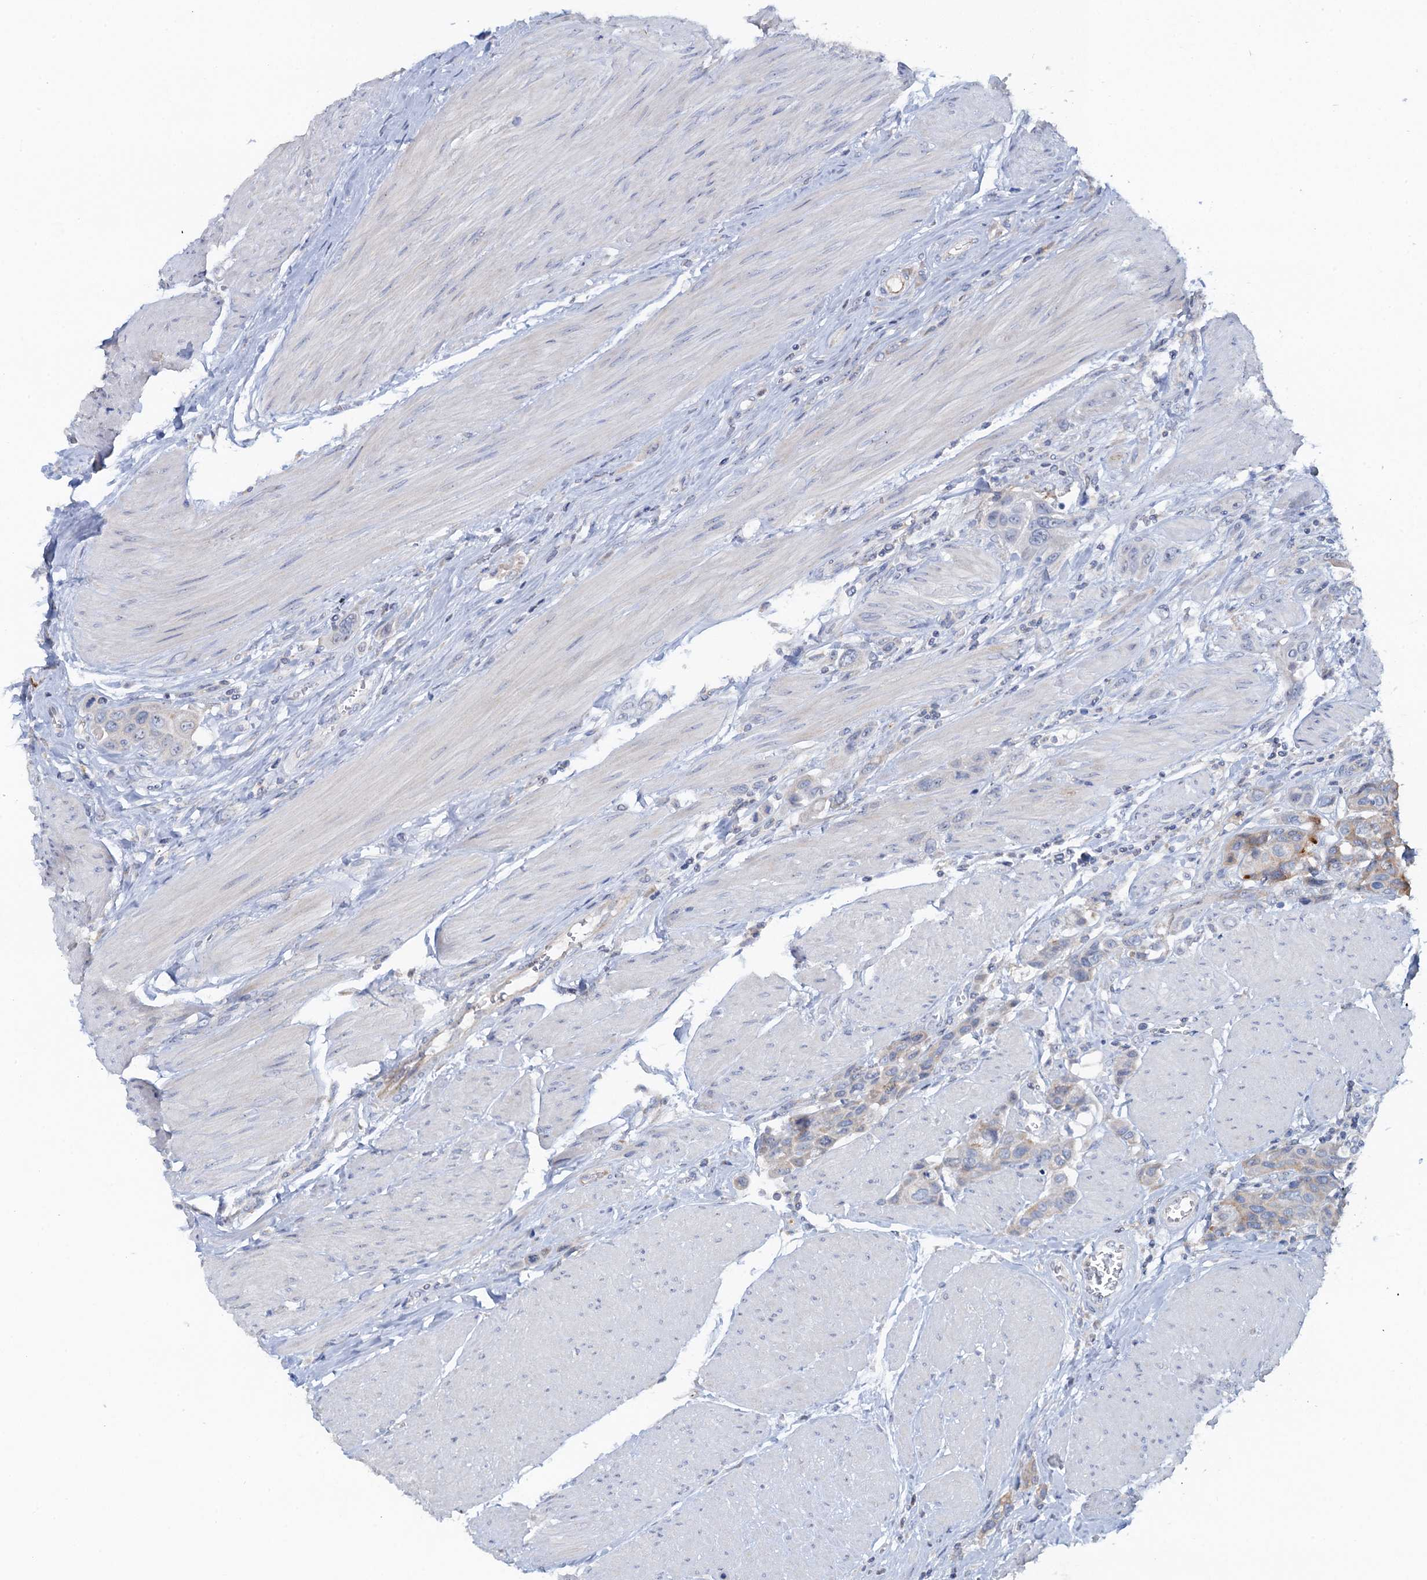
{"staining": {"intensity": "negative", "quantity": "none", "location": "none"}, "tissue": "urothelial cancer", "cell_type": "Tumor cells", "image_type": "cancer", "snomed": [{"axis": "morphology", "description": "Urothelial carcinoma, High grade"}, {"axis": "topography", "description": "Urinary bladder"}], "caption": "Image shows no significant protein staining in tumor cells of urothelial carcinoma (high-grade).", "gene": "PLLP", "patient": {"sex": "male", "age": 50}}